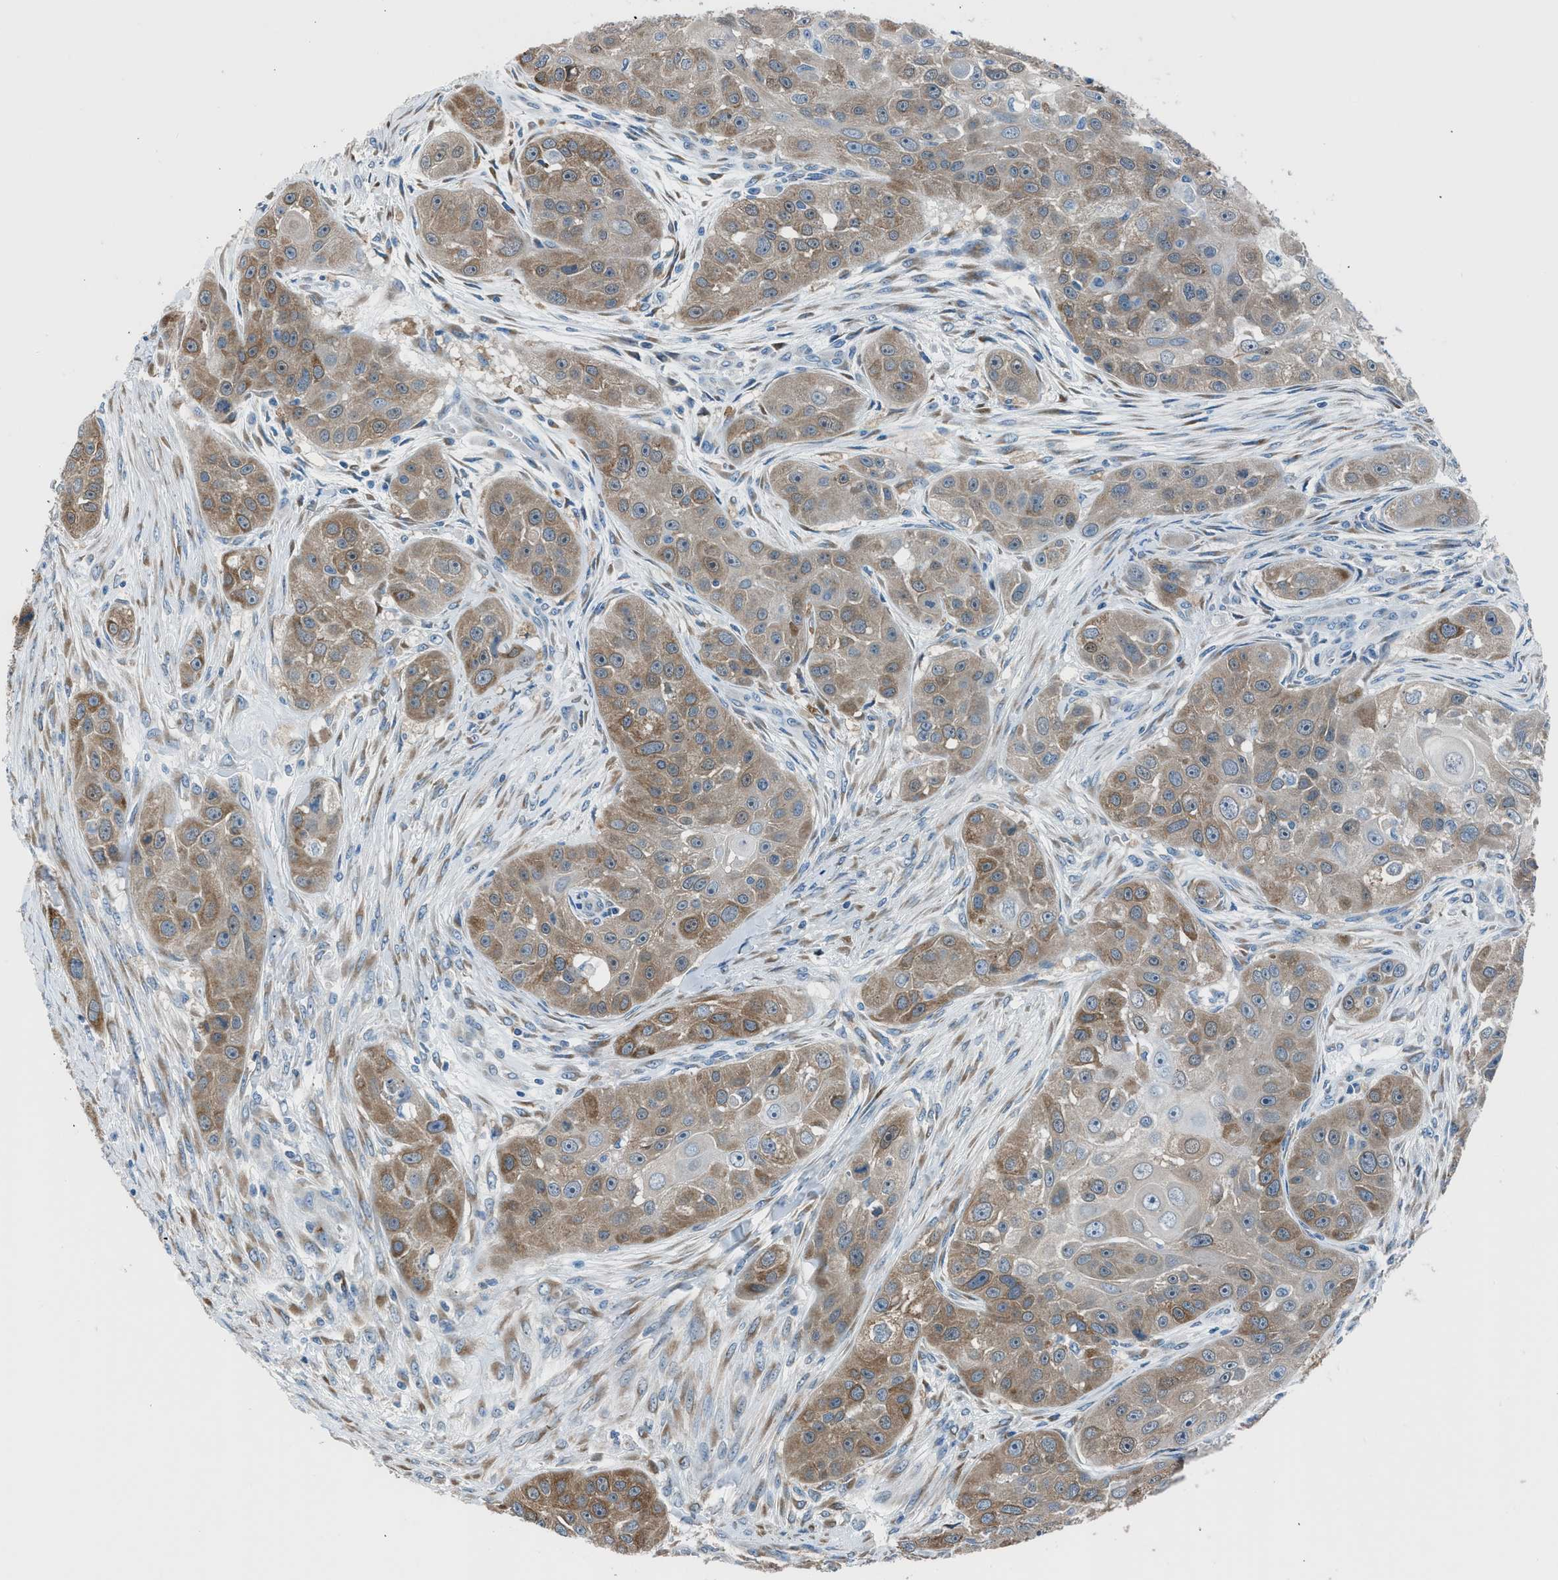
{"staining": {"intensity": "moderate", "quantity": ">75%", "location": "cytoplasmic/membranous"}, "tissue": "head and neck cancer", "cell_type": "Tumor cells", "image_type": "cancer", "snomed": [{"axis": "morphology", "description": "Normal tissue, NOS"}, {"axis": "morphology", "description": "Squamous cell carcinoma, NOS"}, {"axis": "topography", "description": "Skeletal muscle"}, {"axis": "topography", "description": "Head-Neck"}], "caption": "Immunohistochemistry micrograph of neoplastic tissue: head and neck cancer stained using immunohistochemistry reveals medium levels of moderate protein expression localized specifically in the cytoplasmic/membranous of tumor cells, appearing as a cytoplasmic/membranous brown color.", "gene": "RNF41", "patient": {"sex": "male", "age": 51}}